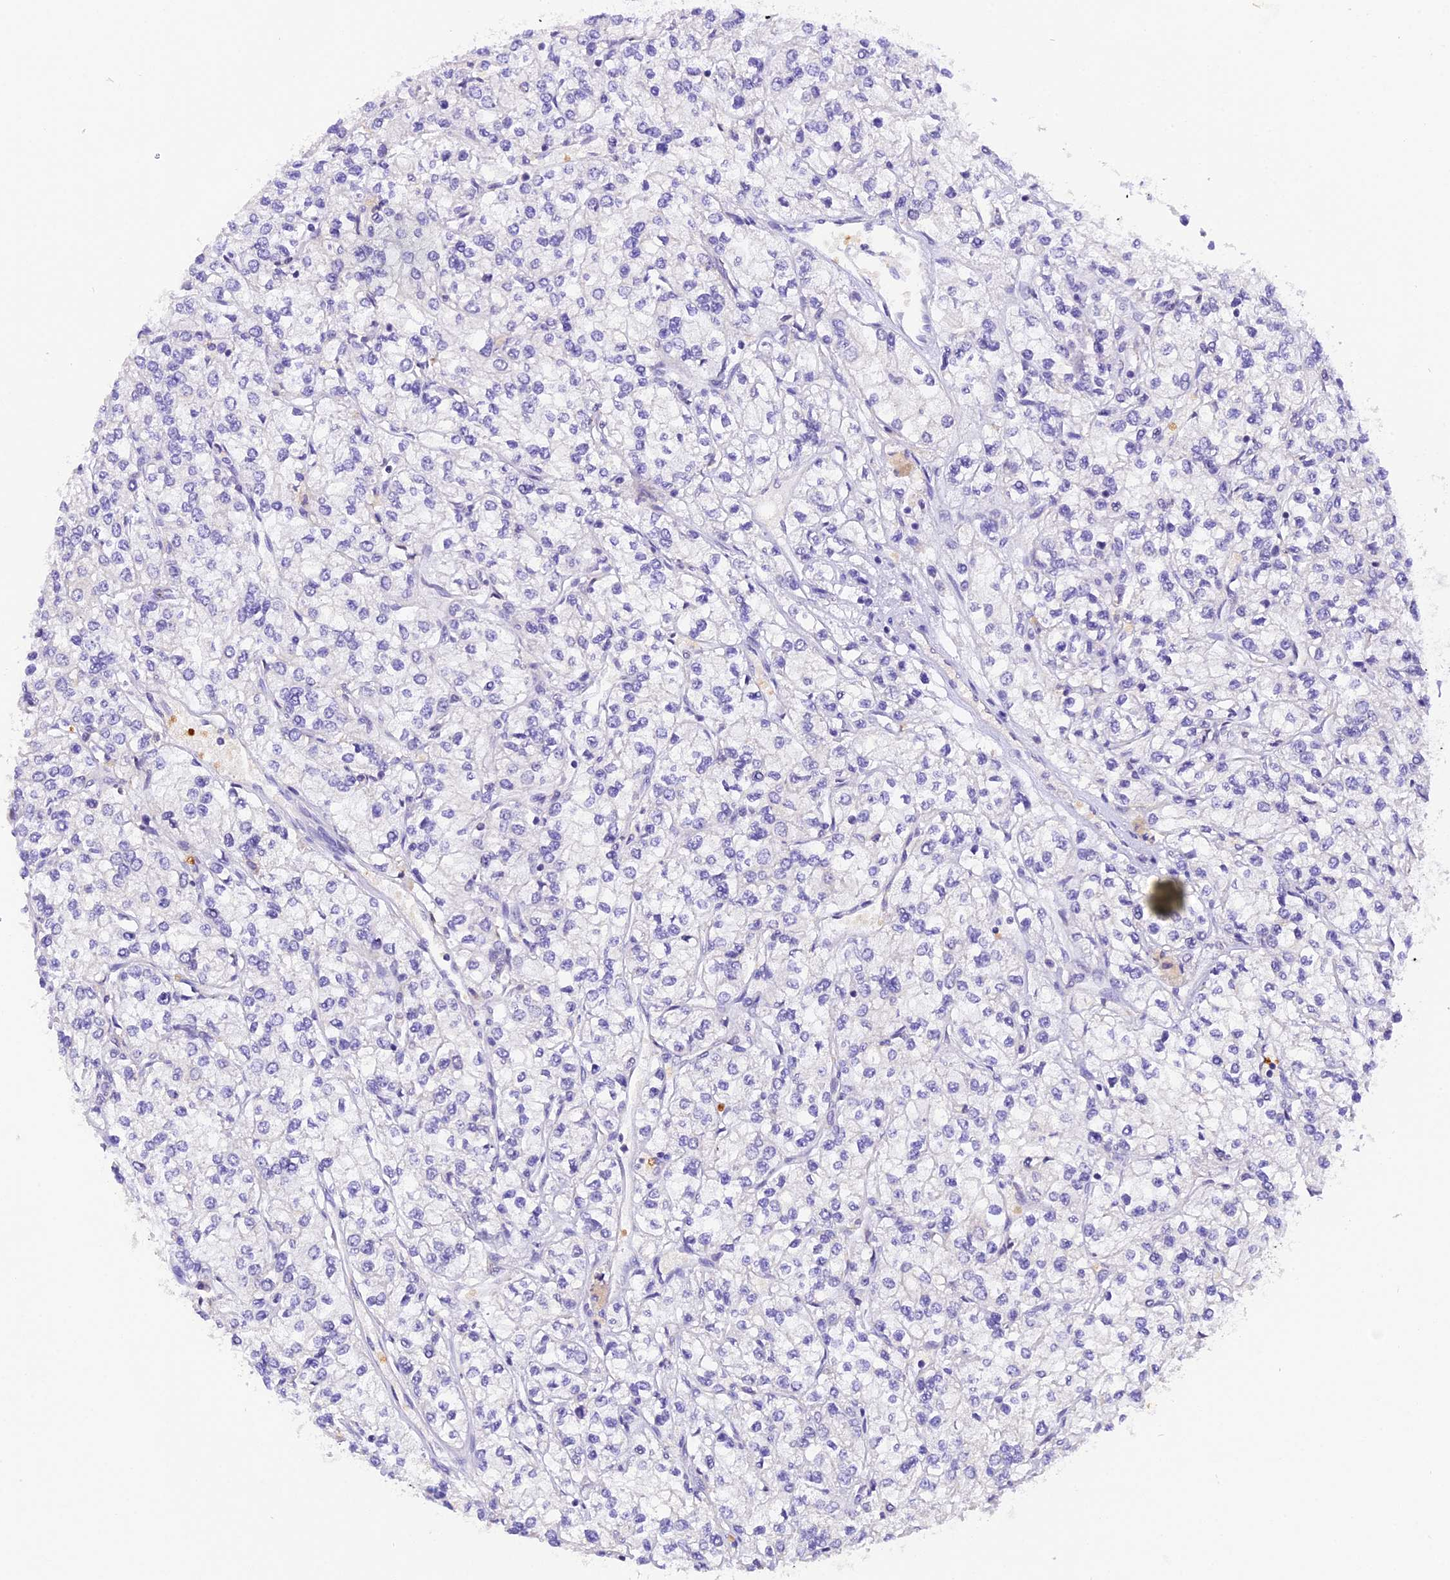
{"staining": {"intensity": "negative", "quantity": "none", "location": "none"}, "tissue": "renal cancer", "cell_type": "Tumor cells", "image_type": "cancer", "snomed": [{"axis": "morphology", "description": "Adenocarcinoma, NOS"}, {"axis": "topography", "description": "Kidney"}], "caption": "This is an IHC histopathology image of human adenocarcinoma (renal). There is no positivity in tumor cells.", "gene": "AHSP", "patient": {"sex": "male", "age": 80}}